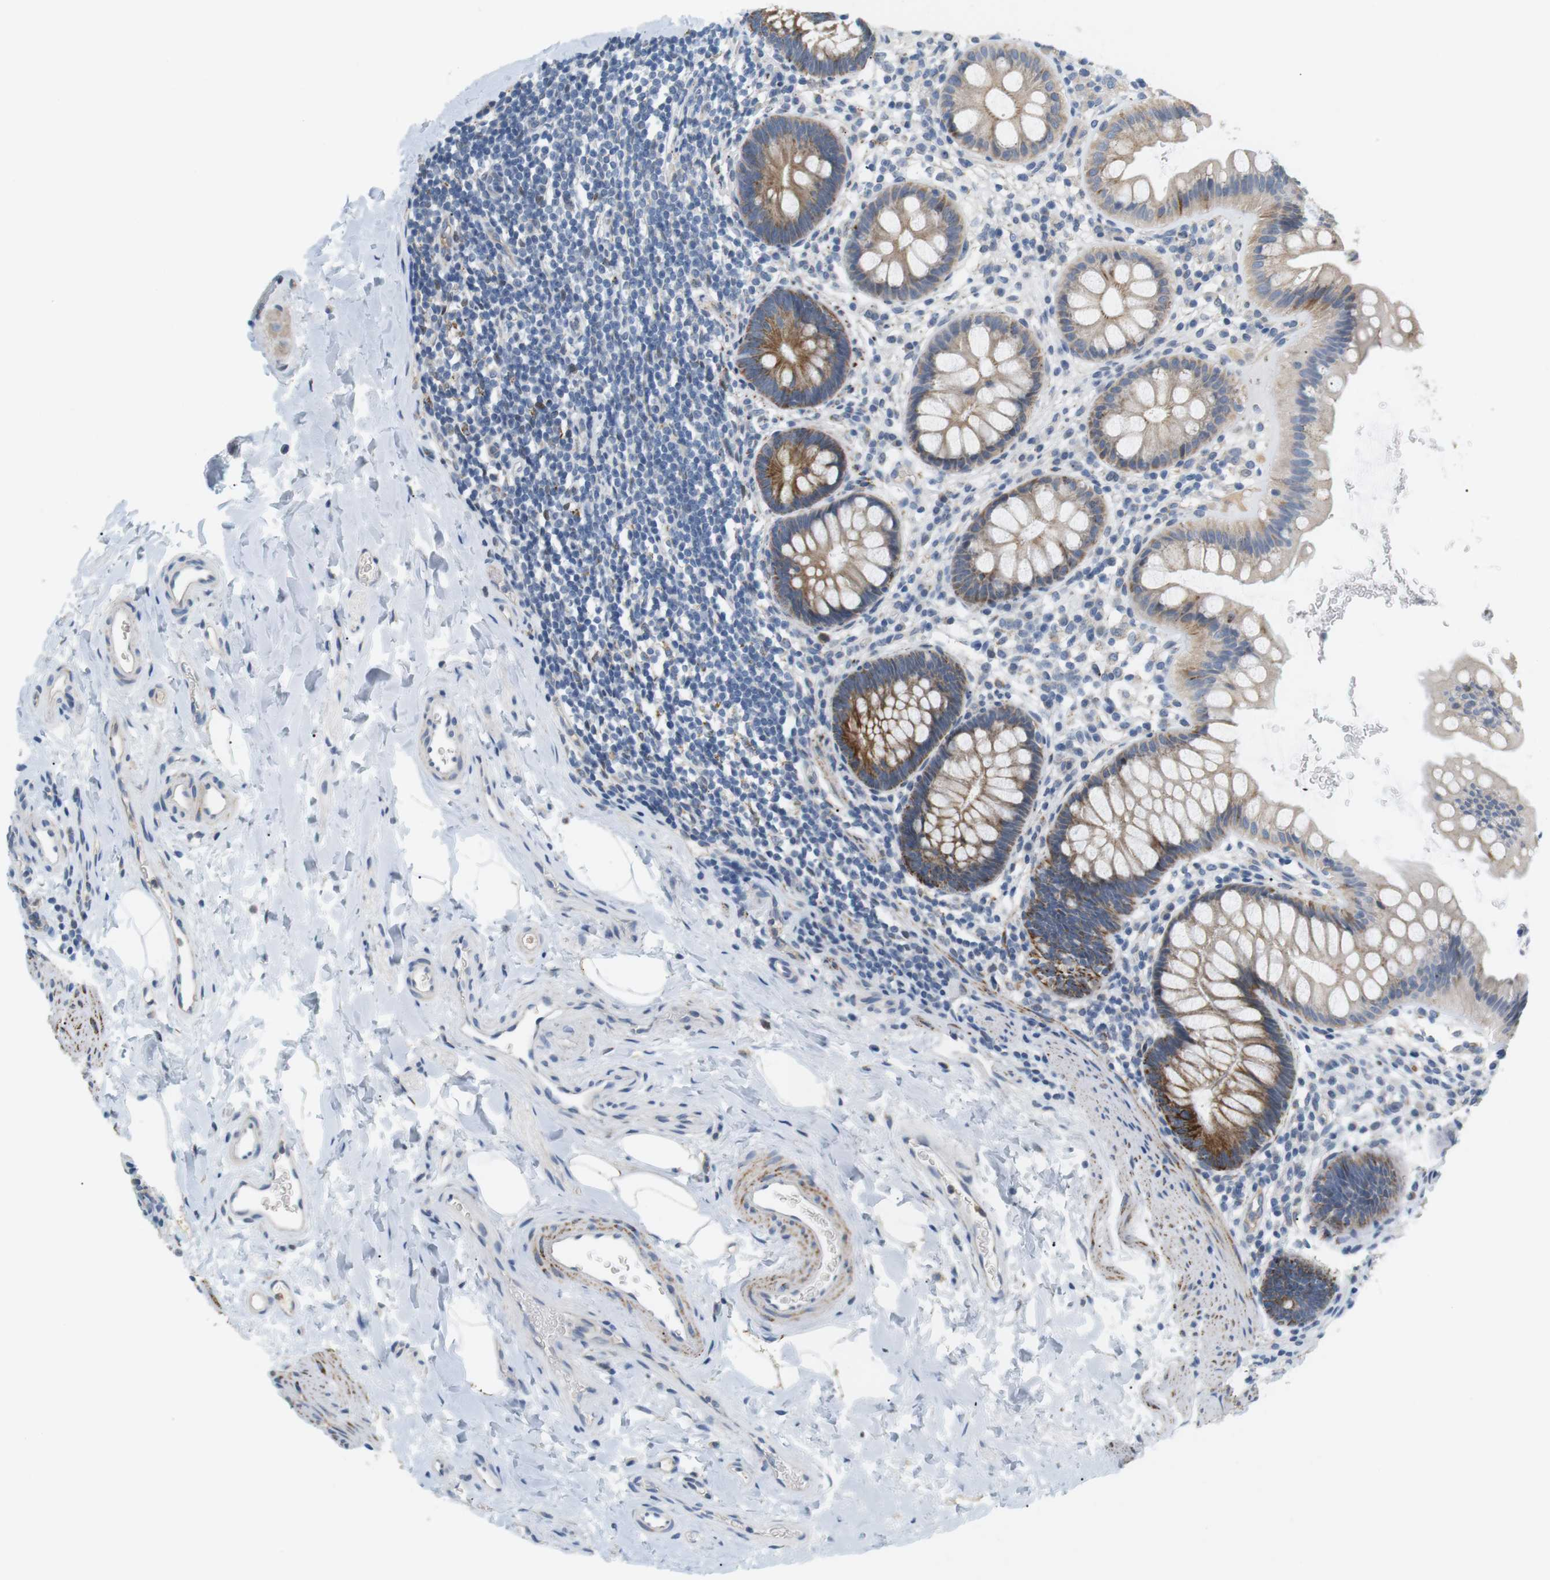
{"staining": {"intensity": "moderate", "quantity": ">75%", "location": "cytoplasmic/membranous"}, "tissue": "rectum", "cell_type": "Glandular cells", "image_type": "normal", "snomed": [{"axis": "morphology", "description": "Normal tissue, NOS"}, {"axis": "topography", "description": "Rectum"}], "caption": "Brown immunohistochemical staining in unremarkable rectum exhibits moderate cytoplasmic/membranous staining in approximately >75% of glandular cells.", "gene": "CD300E", "patient": {"sex": "female", "age": 24}}